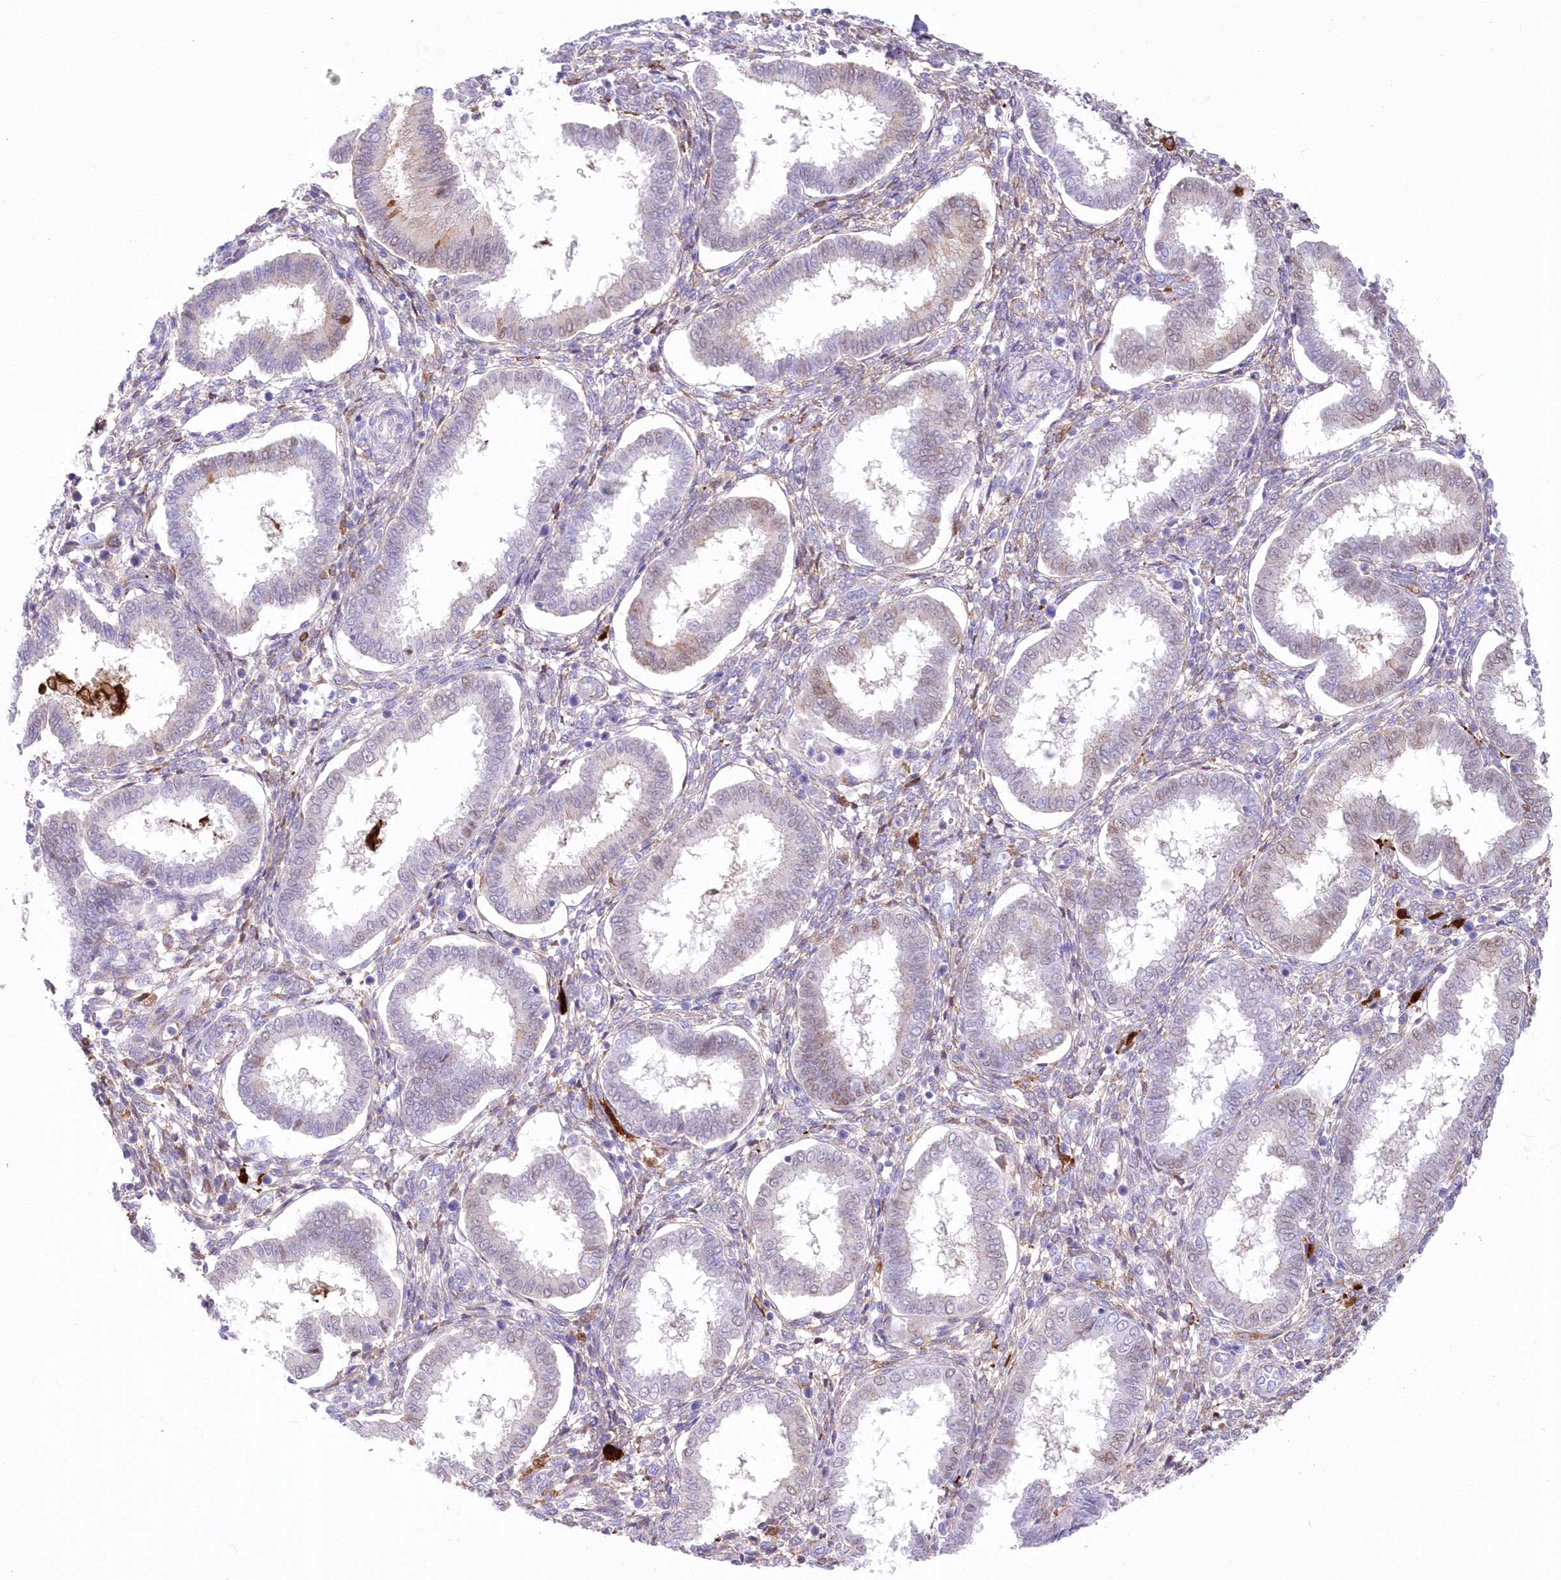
{"staining": {"intensity": "weak", "quantity": "<25%", "location": "cytoplasmic/membranous"}, "tissue": "endometrium", "cell_type": "Cells in endometrial stroma", "image_type": "normal", "snomed": [{"axis": "morphology", "description": "Normal tissue, NOS"}, {"axis": "topography", "description": "Endometrium"}], "caption": "This is a histopathology image of immunohistochemistry staining of unremarkable endometrium, which shows no positivity in cells in endometrial stroma.", "gene": "DNAJC19", "patient": {"sex": "female", "age": 24}}